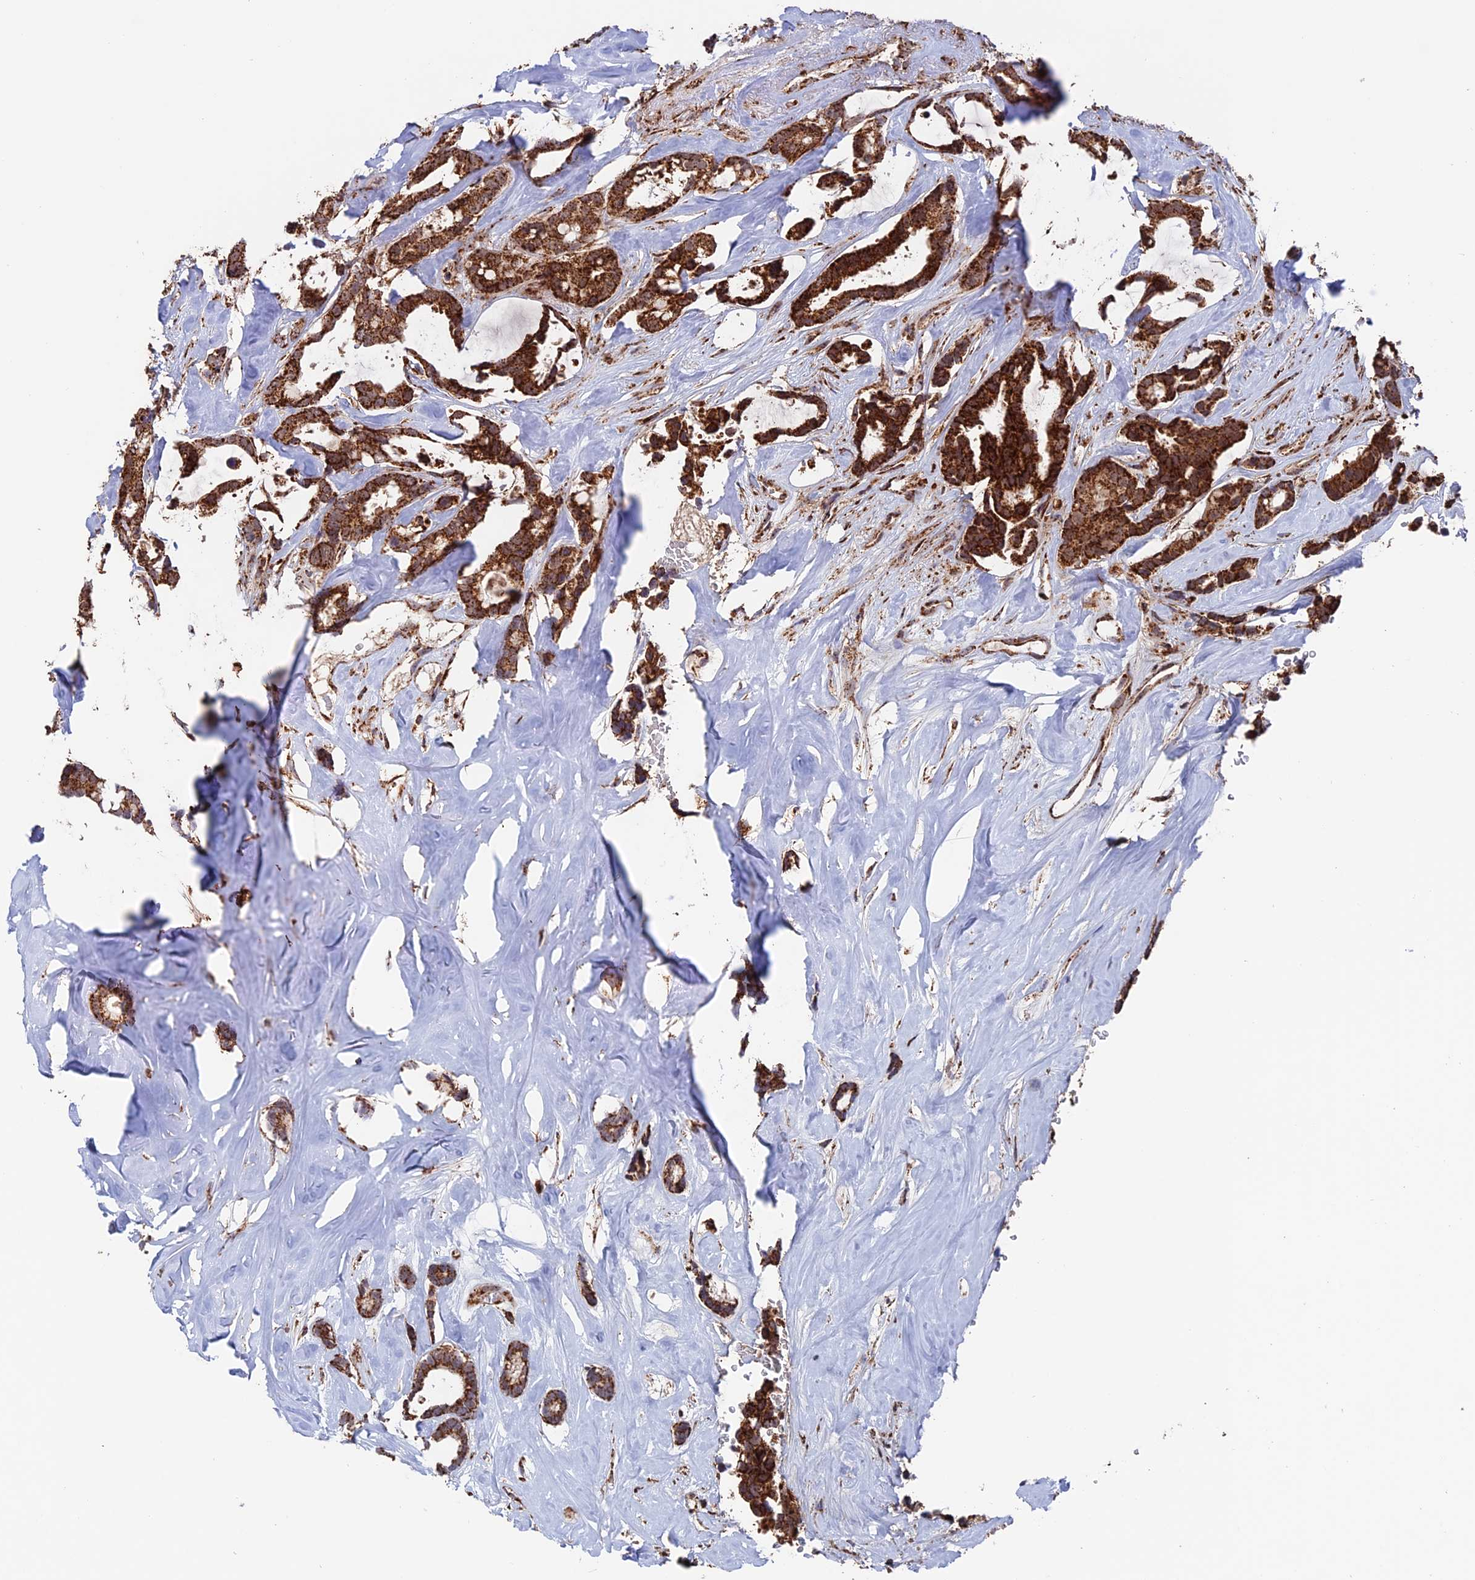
{"staining": {"intensity": "strong", "quantity": ">75%", "location": "cytoplasmic/membranous"}, "tissue": "breast cancer", "cell_type": "Tumor cells", "image_type": "cancer", "snomed": [{"axis": "morphology", "description": "Duct carcinoma"}, {"axis": "topography", "description": "Breast"}], "caption": "The immunohistochemical stain shows strong cytoplasmic/membranous staining in tumor cells of breast invasive ductal carcinoma tissue.", "gene": "DTYMK", "patient": {"sex": "female", "age": 87}}